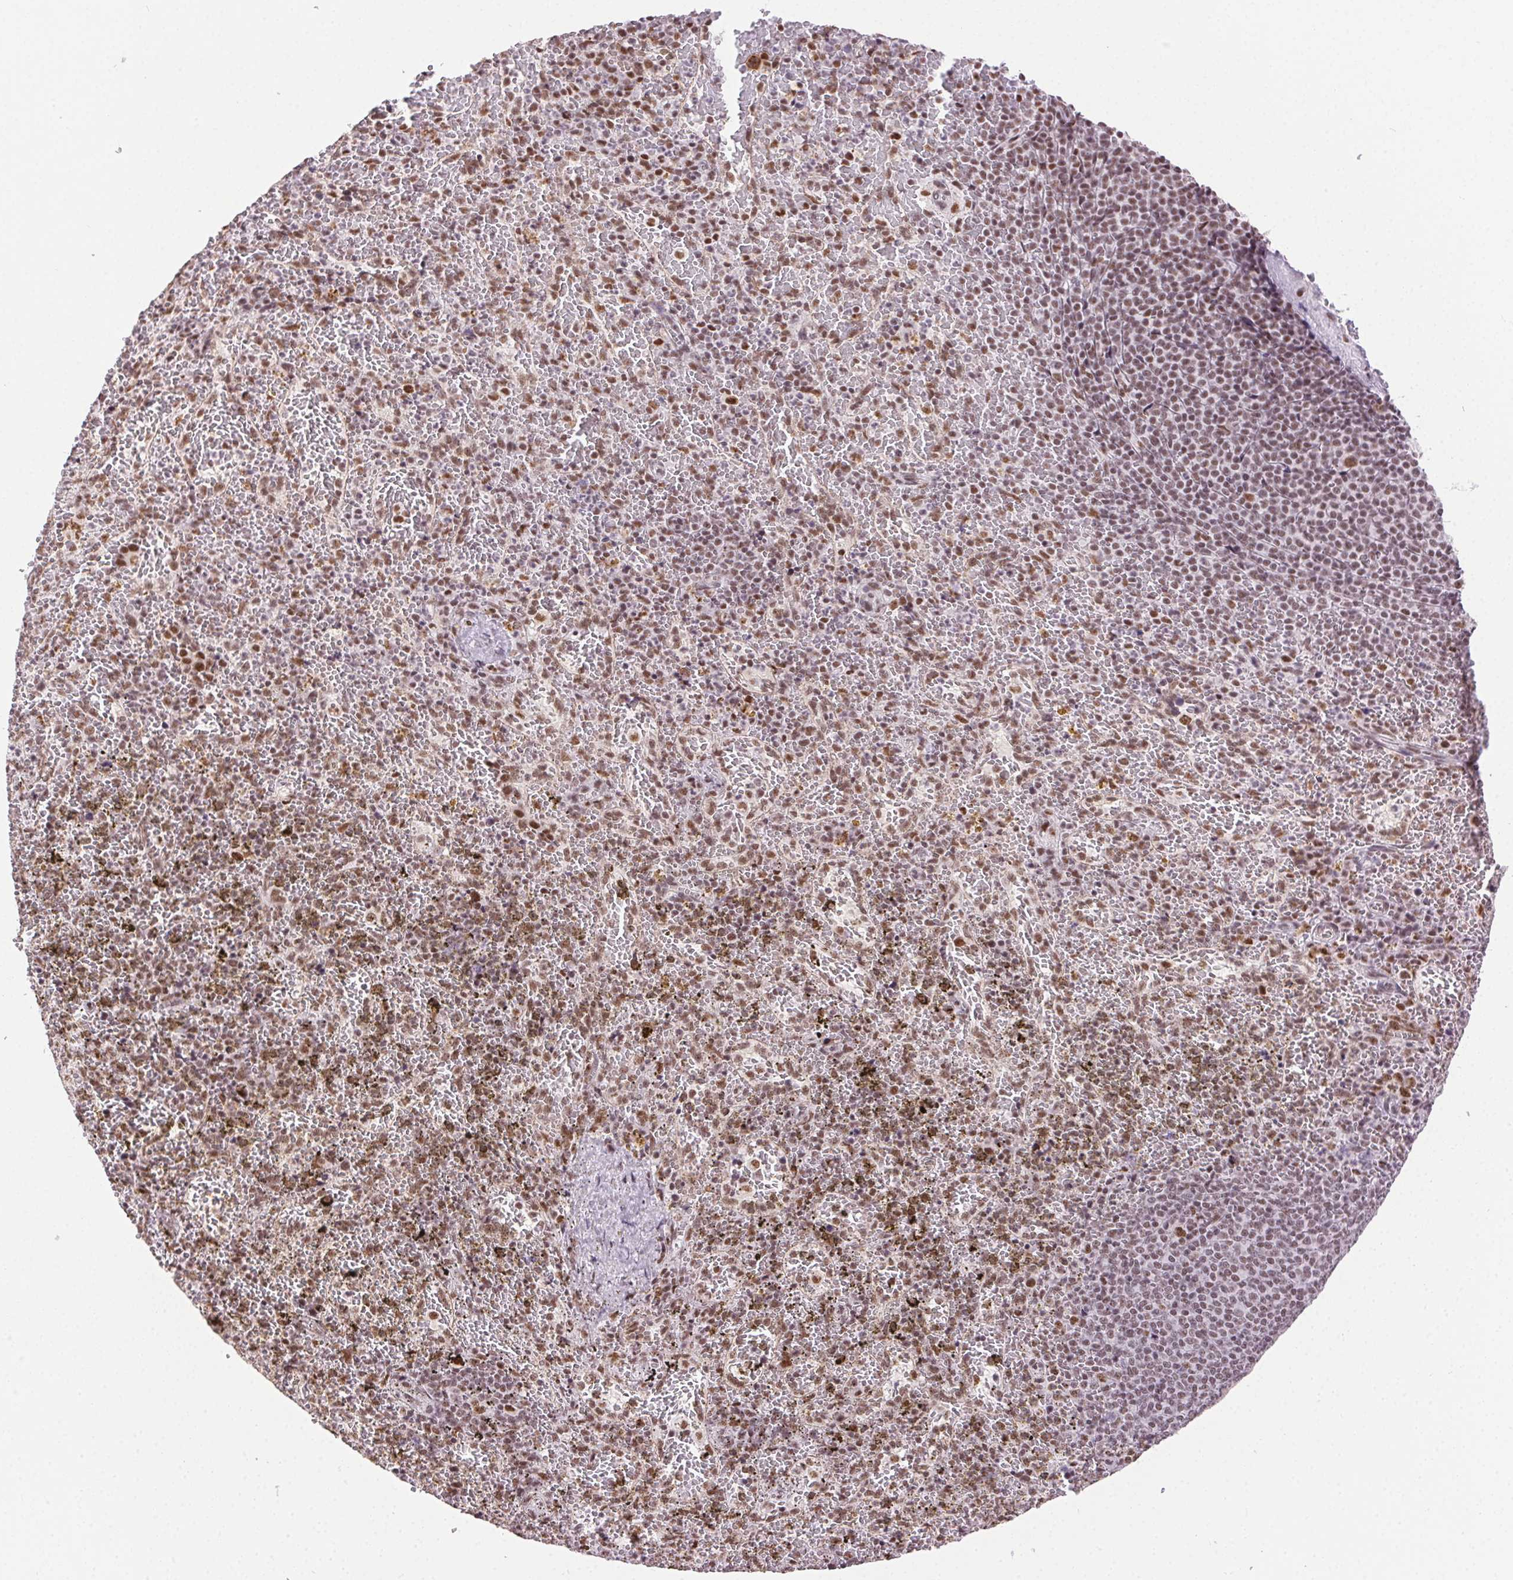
{"staining": {"intensity": "moderate", "quantity": ">75%", "location": "nuclear"}, "tissue": "spleen", "cell_type": "Cells in red pulp", "image_type": "normal", "snomed": [{"axis": "morphology", "description": "Normal tissue, NOS"}, {"axis": "topography", "description": "Spleen"}], "caption": "A medium amount of moderate nuclear expression is present in about >75% of cells in red pulp in normal spleen.", "gene": "TRA2B", "patient": {"sex": "female", "age": 50}}